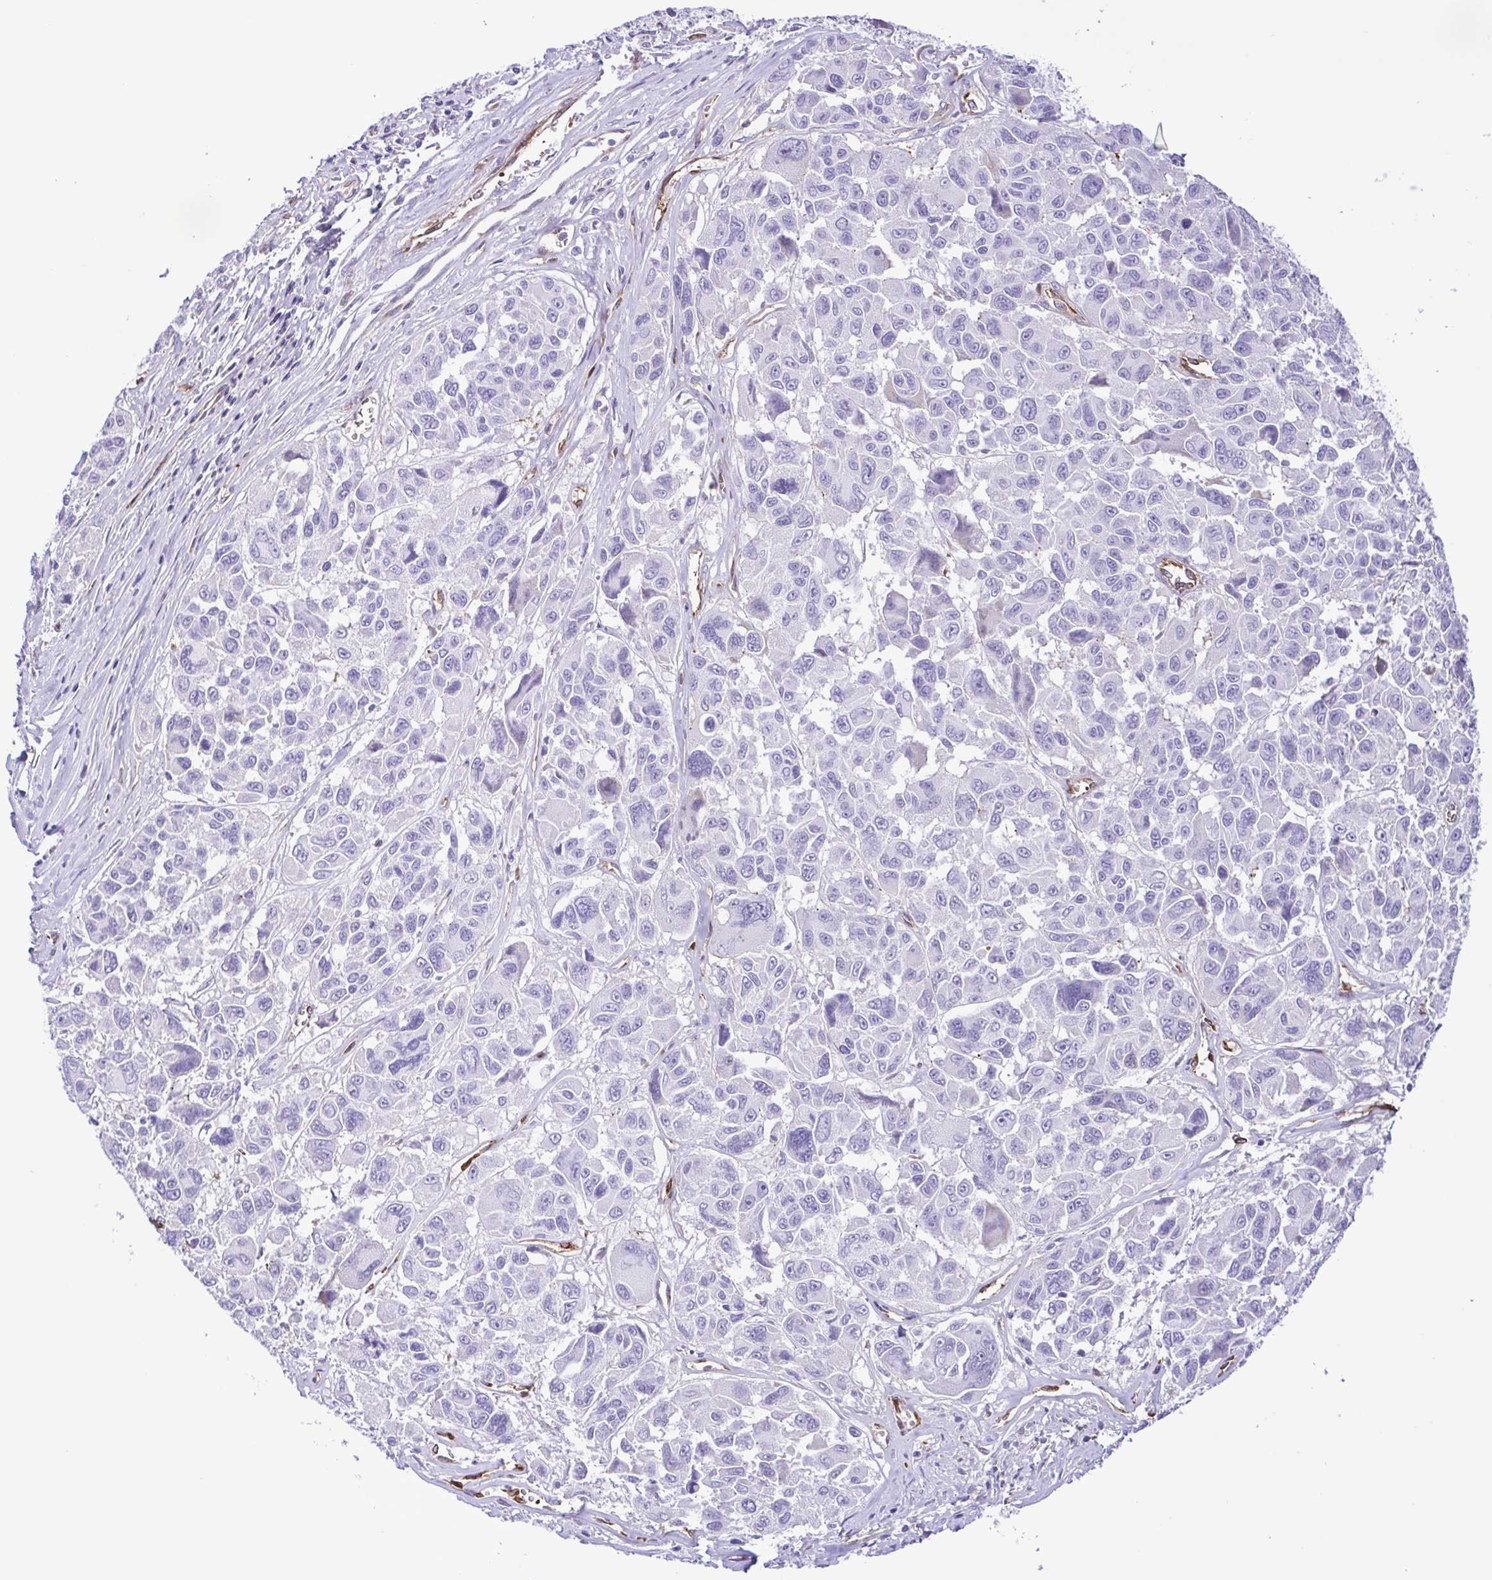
{"staining": {"intensity": "negative", "quantity": "none", "location": "none"}, "tissue": "melanoma", "cell_type": "Tumor cells", "image_type": "cancer", "snomed": [{"axis": "morphology", "description": "Malignant melanoma, NOS"}, {"axis": "topography", "description": "Skin"}], "caption": "This histopathology image is of malignant melanoma stained with immunohistochemistry (IHC) to label a protein in brown with the nuclei are counter-stained blue. There is no staining in tumor cells.", "gene": "FLT1", "patient": {"sex": "female", "age": 66}}